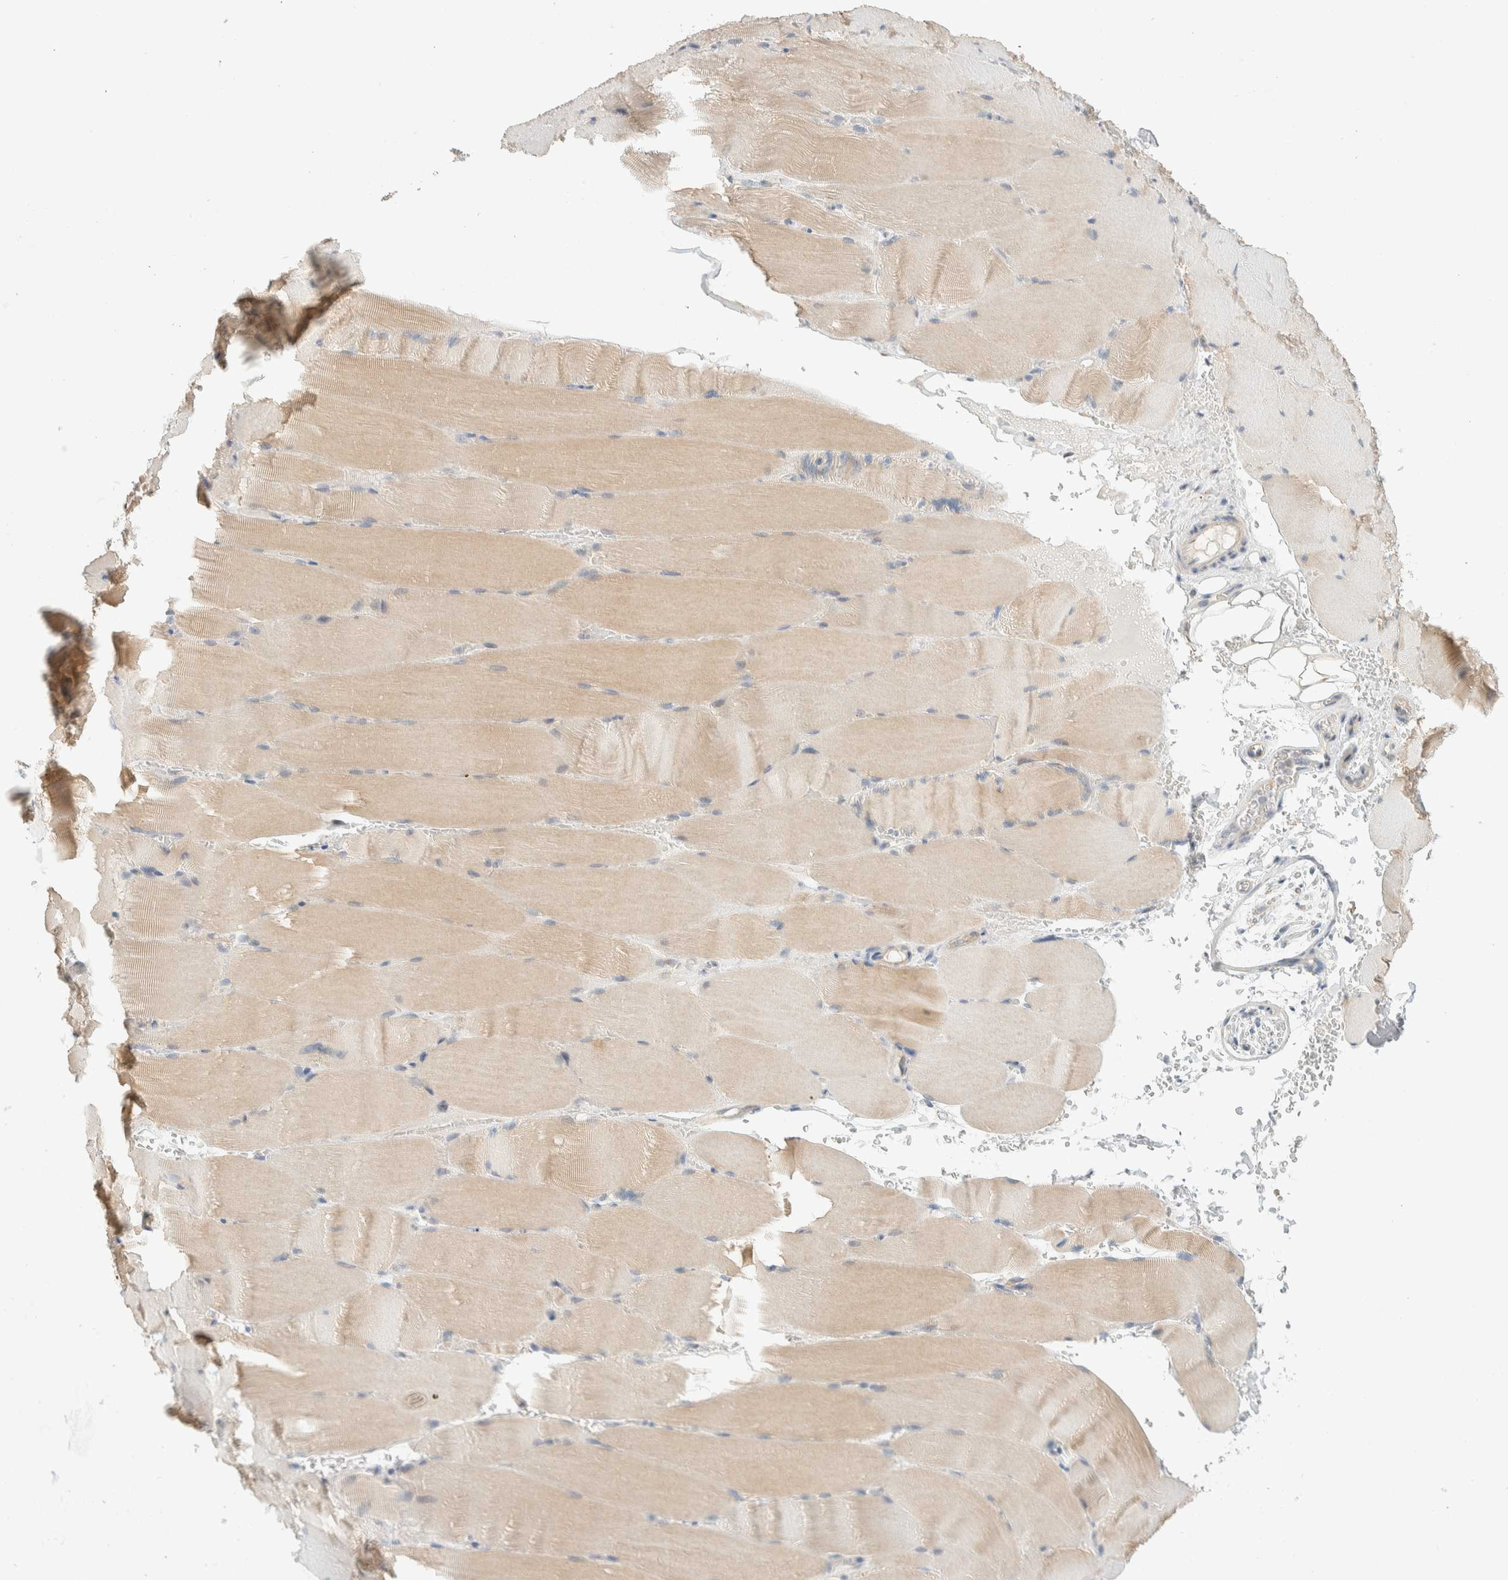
{"staining": {"intensity": "weak", "quantity": "25%-75%", "location": "cytoplasmic/membranous"}, "tissue": "skeletal muscle", "cell_type": "Myocytes", "image_type": "normal", "snomed": [{"axis": "morphology", "description": "Normal tissue, NOS"}, {"axis": "topography", "description": "Skeletal muscle"}, {"axis": "topography", "description": "Parathyroid gland"}], "caption": "Unremarkable skeletal muscle was stained to show a protein in brown. There is low levels of weak cytoplasmic/membranous expression in approximately 25%-75% of myocytes.", "gene": "TMEM184B", "patient": {"sex": "female", "age": 37}}